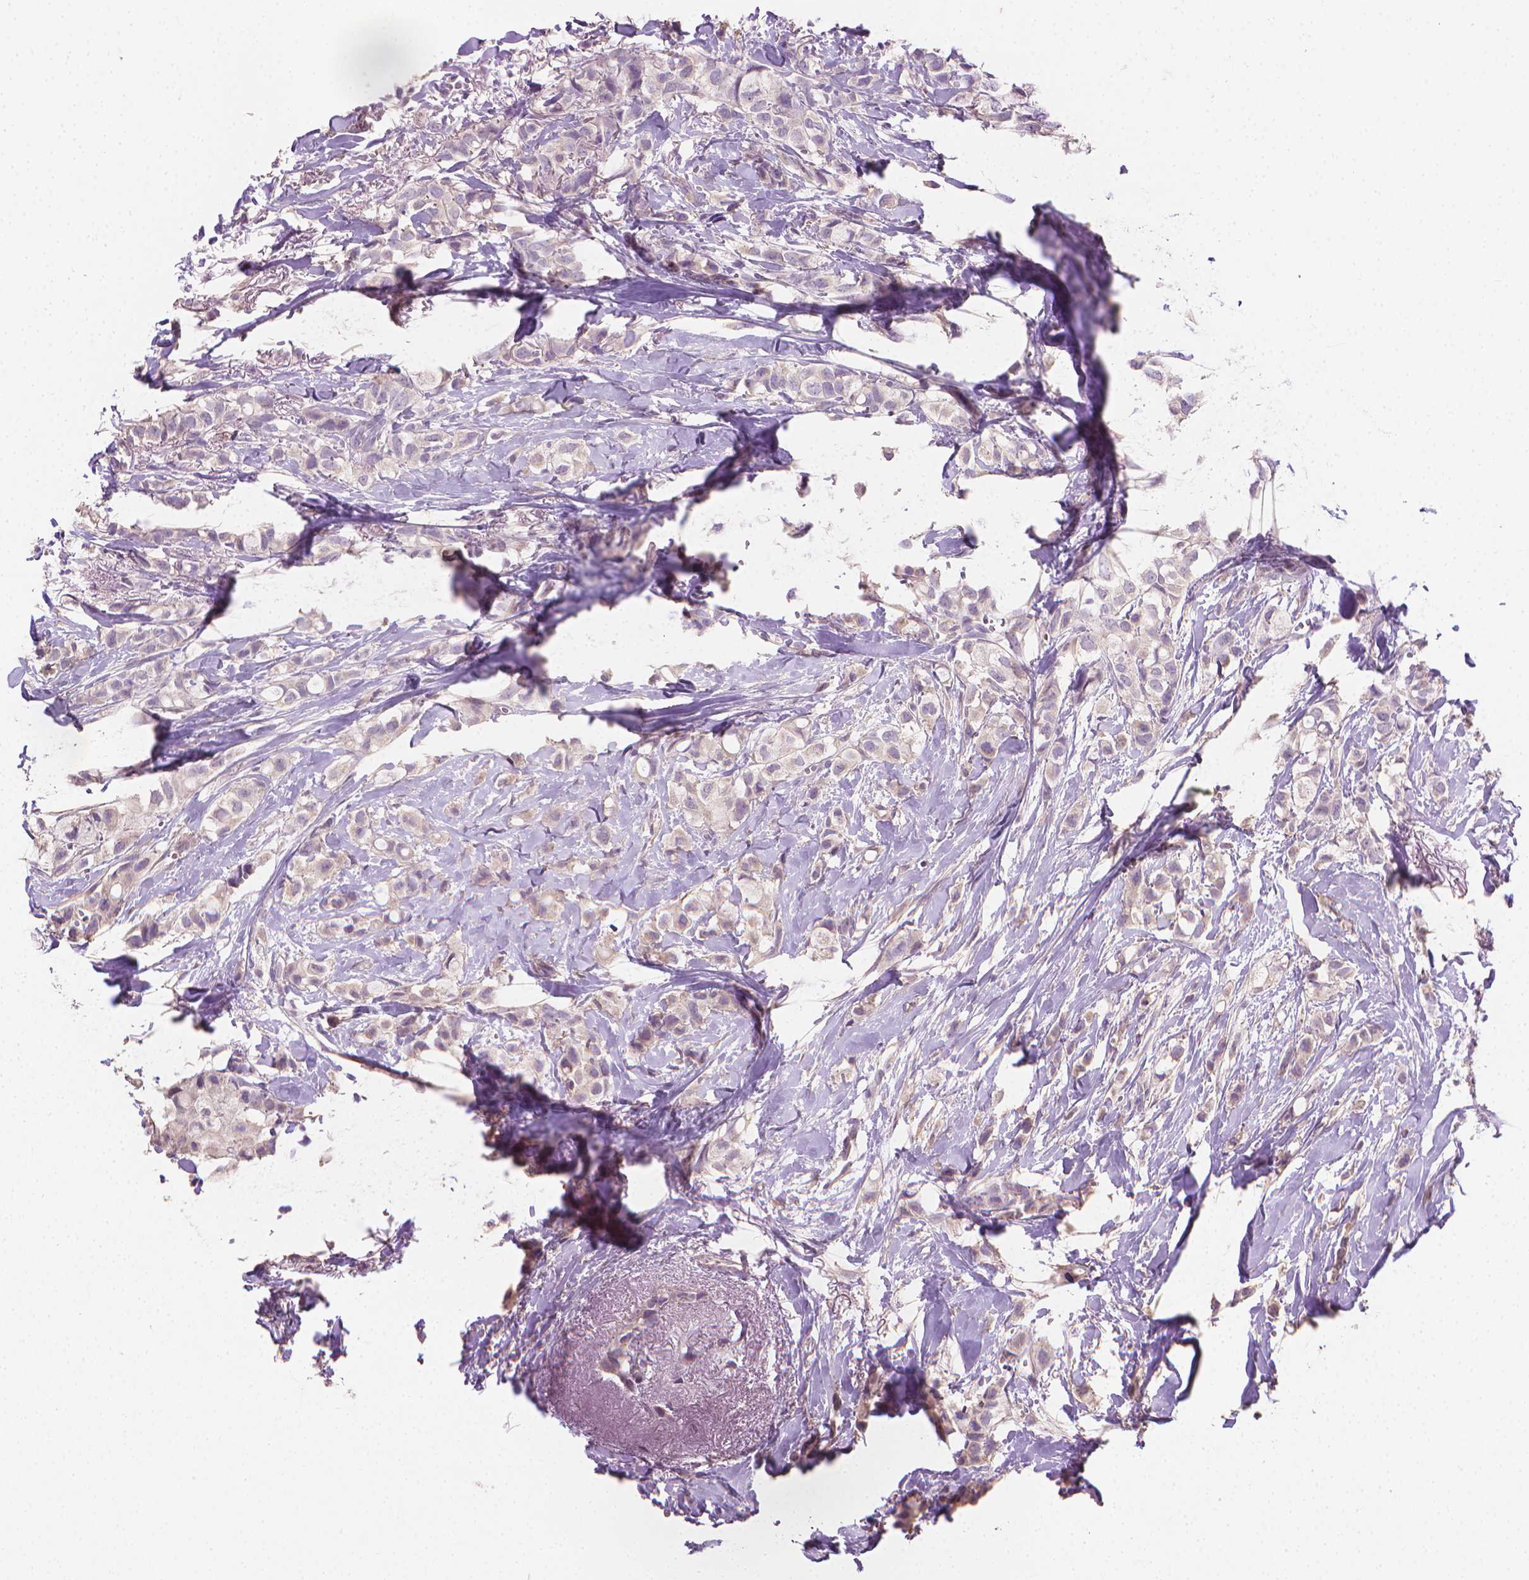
{"staining": {"intensity": "negative", "quantity": "none", "location": "none"}, "tissue": "breast cancer", "cell_type": "Tumor cells", "image_type": "cancer", "snomed": [{"axis": "morphology", "description": "Duct carcinoma"}, {"axis": "topography", "description": "Breast"}], "caption": "Immunohistochemistry of human breast cancer shows no positivity in tumor cells.", "gene": "CATIP", "patient": {"sex": "female", "age": 85}}